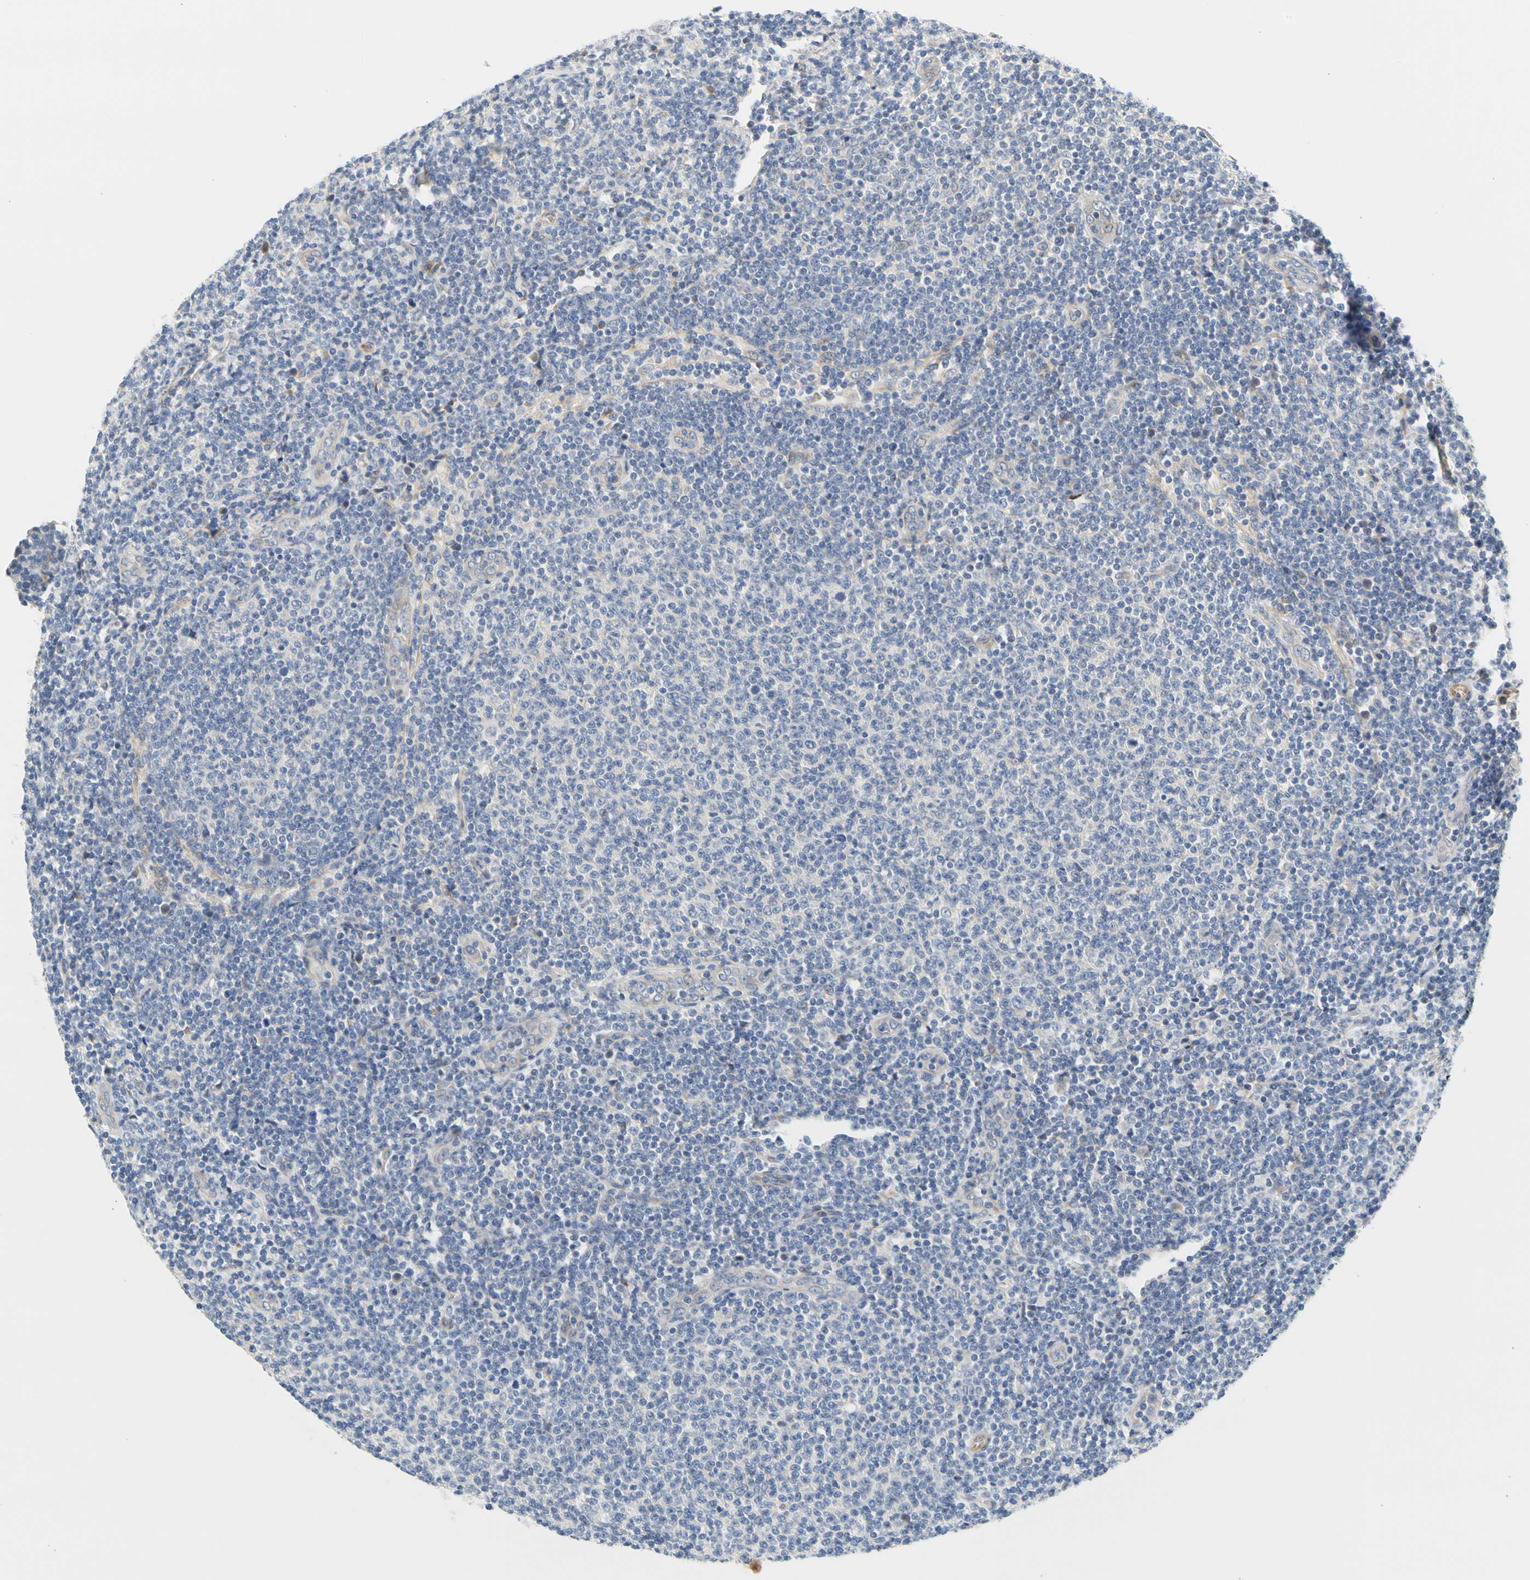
{"staining": {"intensity": "negative", "quantity": "none", "location": "none"}, "tissue": "lymphoma", "cell_type": "Tumor cells", "image_type": "cancer", "snomed": [{"axis": "morphology", "description": "Malignant lymphoma, non-Hodgkin's type, Low grade"}, {"axis": "topography", "description": "Lymph node"}], "caption": "IHC of malignant lymphoma, non-Hodgkin's type (low-grade) reveals no expression in tumor cells.", "gene": "ZNF236", "patient": {"sex": "male", "age": 66}}